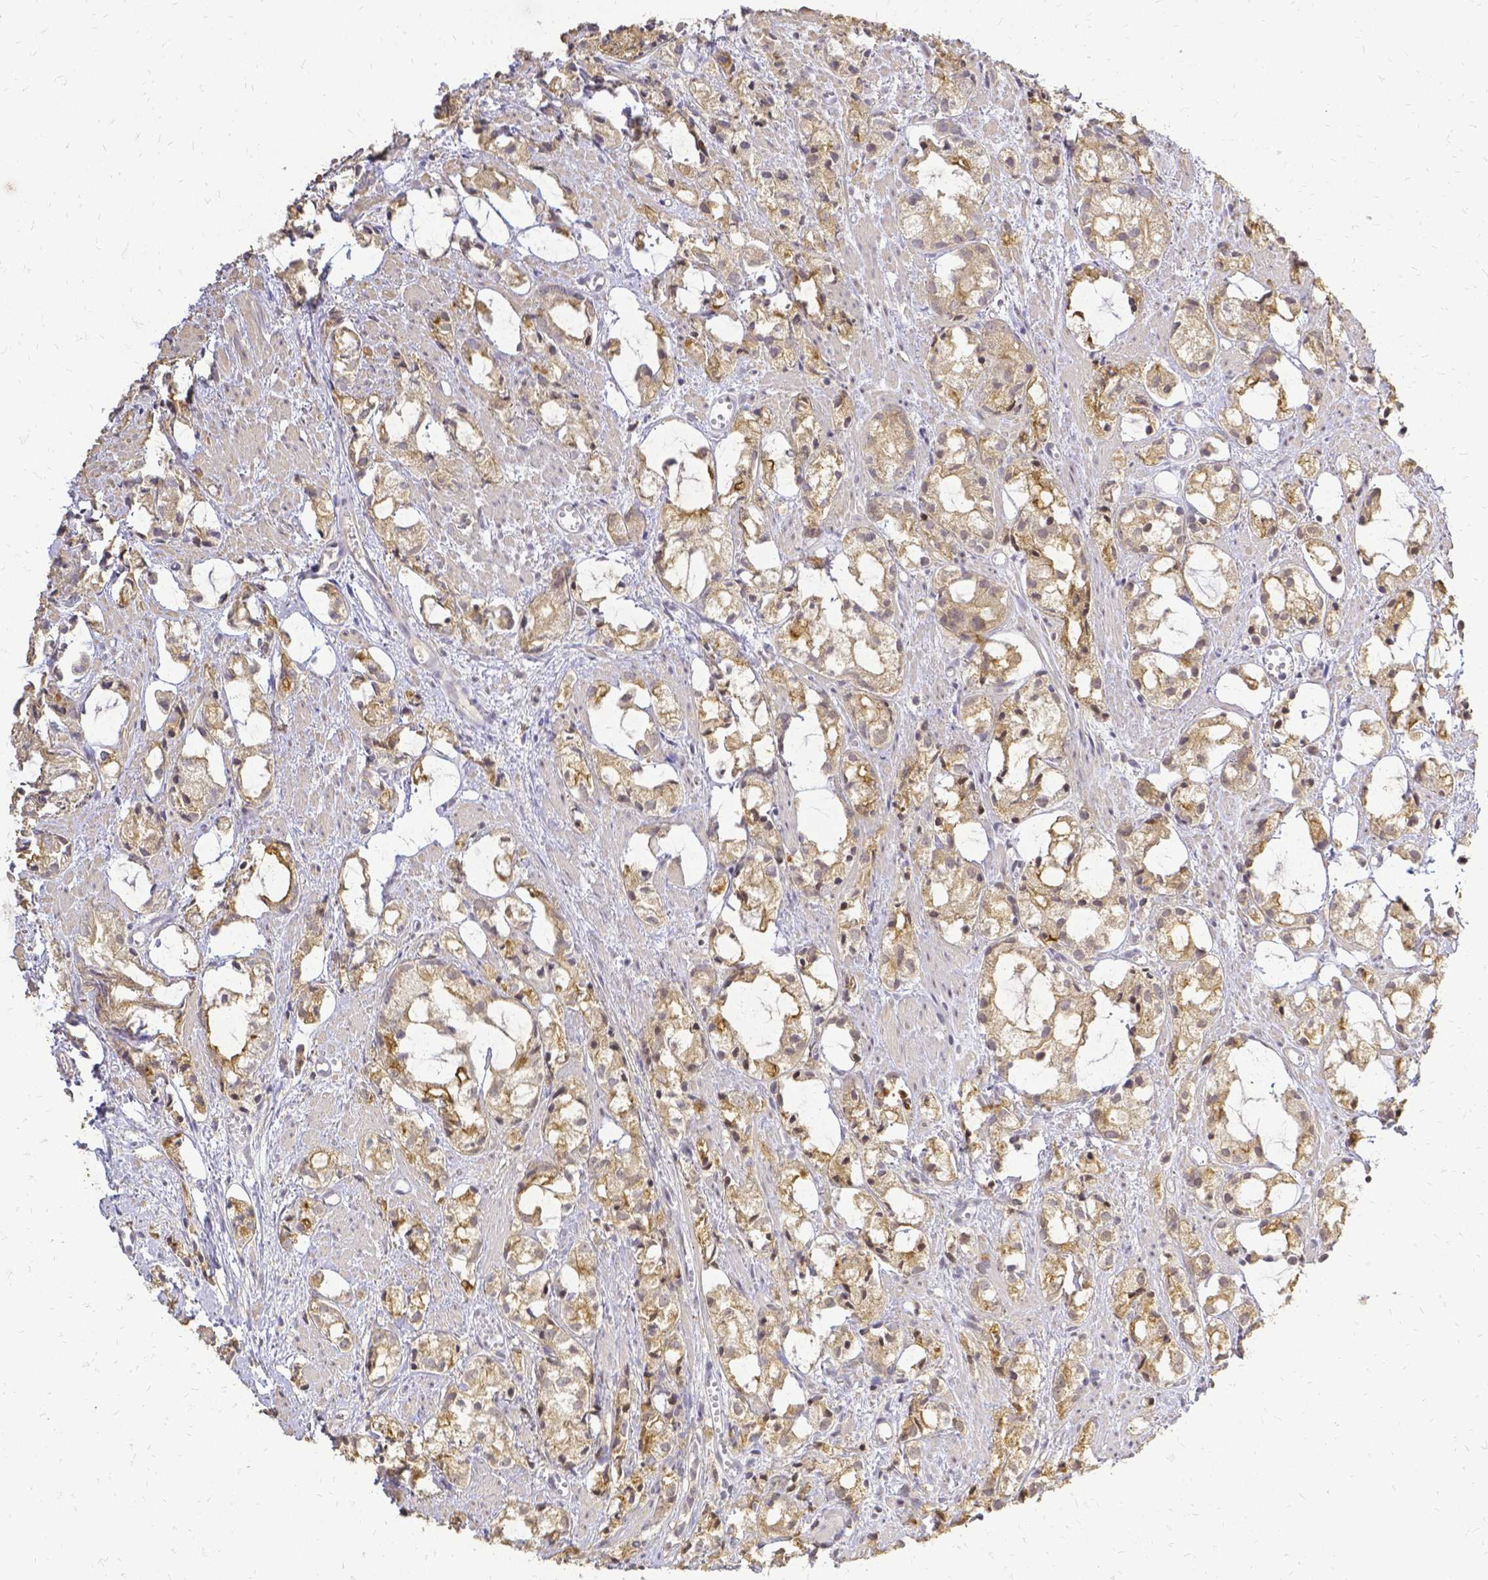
{"staining": {"intensity": "weak", "quantity": ">75%", "location": "cytoplasmic/membranous"}, "tissue": "prostate cancer", "cell_type": "Tumor cells", "image_type": "cancer", "snomed": [{"axis": "morphology", "description": "Adenocarcinoma, High grade"}, {"axis": "topography", "description": "Prostate"}], "caption": "Immunohistochemical staining of human high-grade adenocarcinoma (prostate) shows weak cytoplasmic/membranous protein staining in approximately >75% of tumor cells.", "gene": "CIB1", "patient": {"sex": "male", "age": 85}}